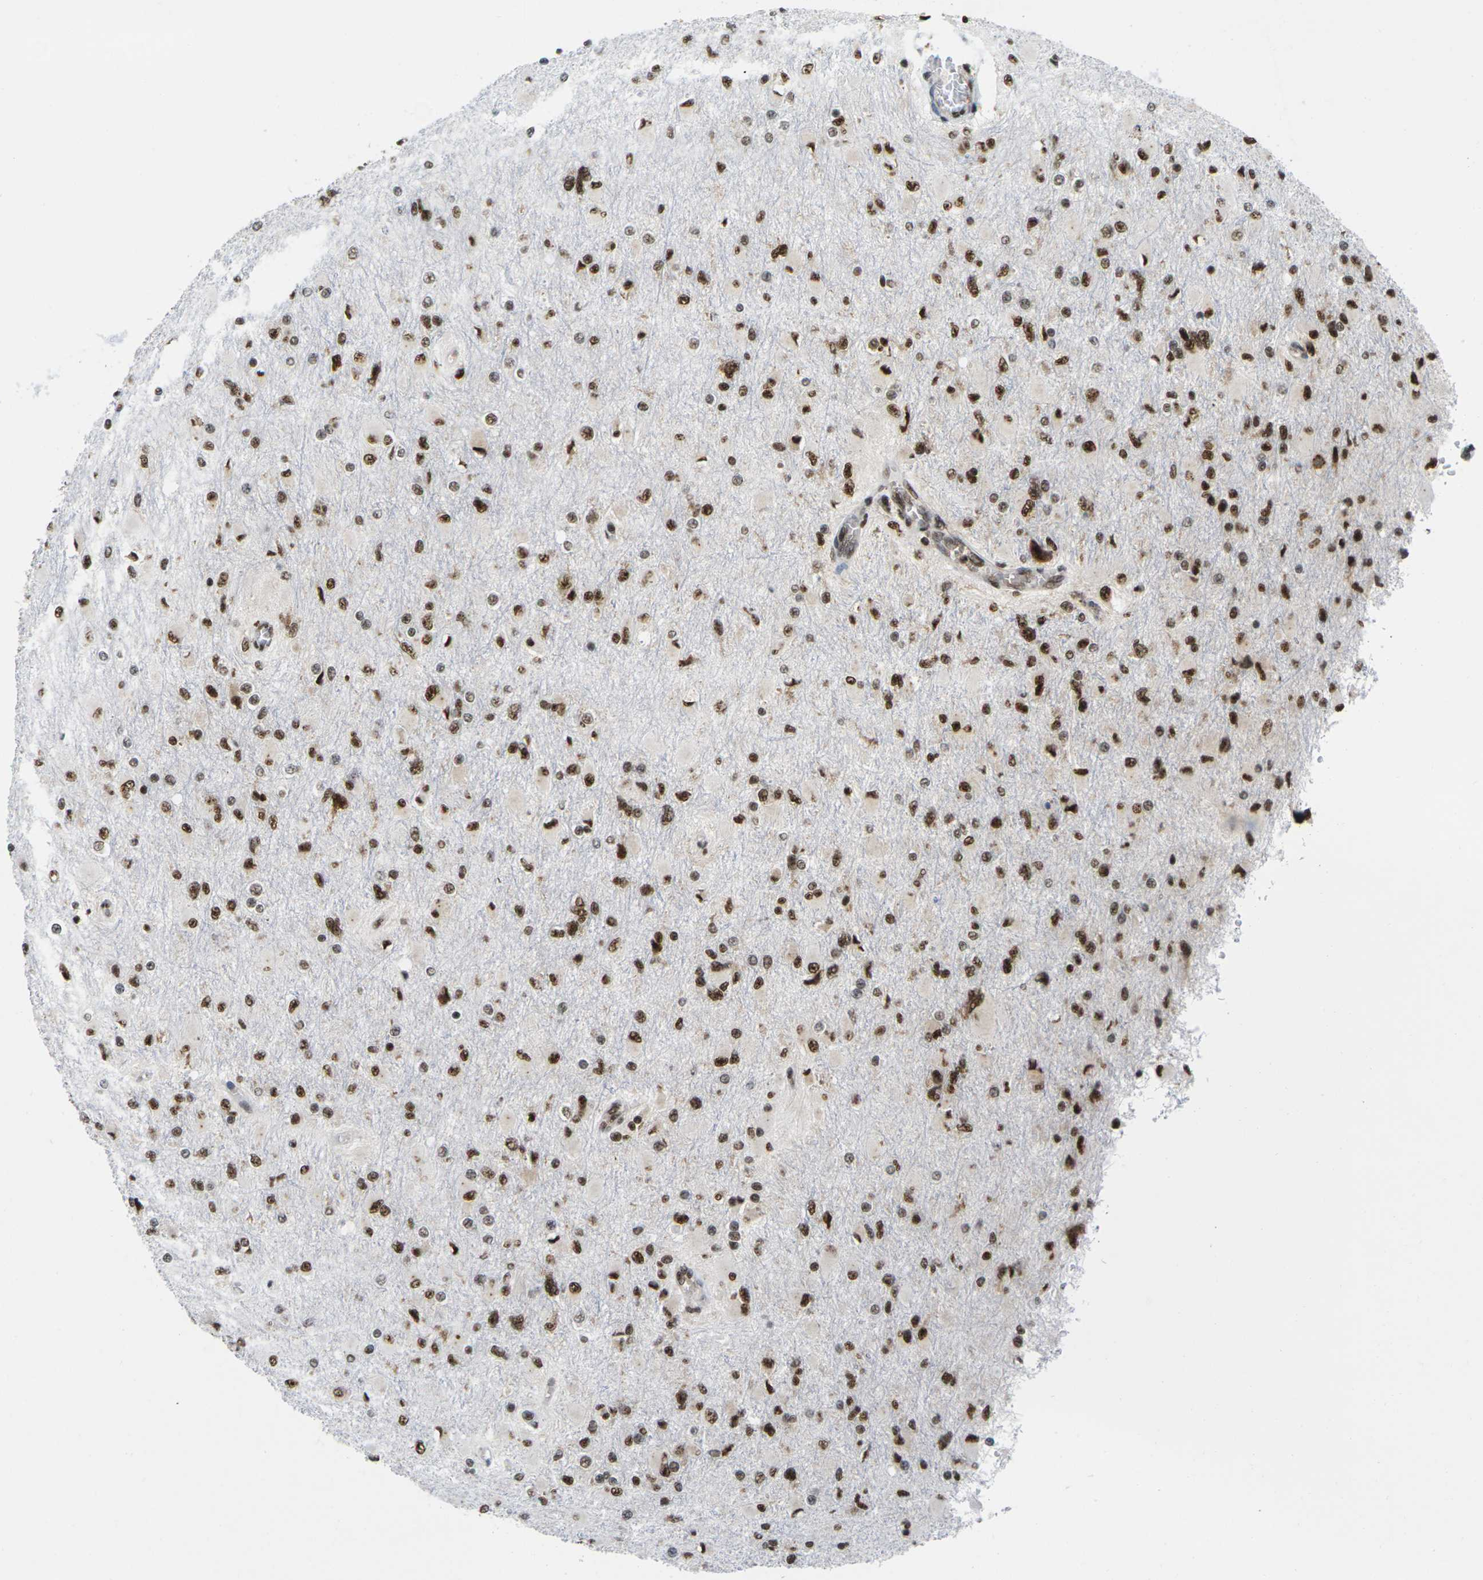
{"staining": {"intensity": "strong", "quantity": ">75%", "location": "nuclear"}, "tissue": "glioma", "cell_type": "Tumor cells", "image_type": "cancer", "snomed": [{"axis": "morphology", "description": "Glioma, malignant, High grade"}, {"axis": "topography", "description": "Cerebral cortex"}], "caption": "Human malignant glioma (high-grade) stained with a brown dye exhibits strong nuclear positive staining in about >75% of tumor cells.", "gene": "MAGOH", "patient": {"sex": "female", "age": 55}}